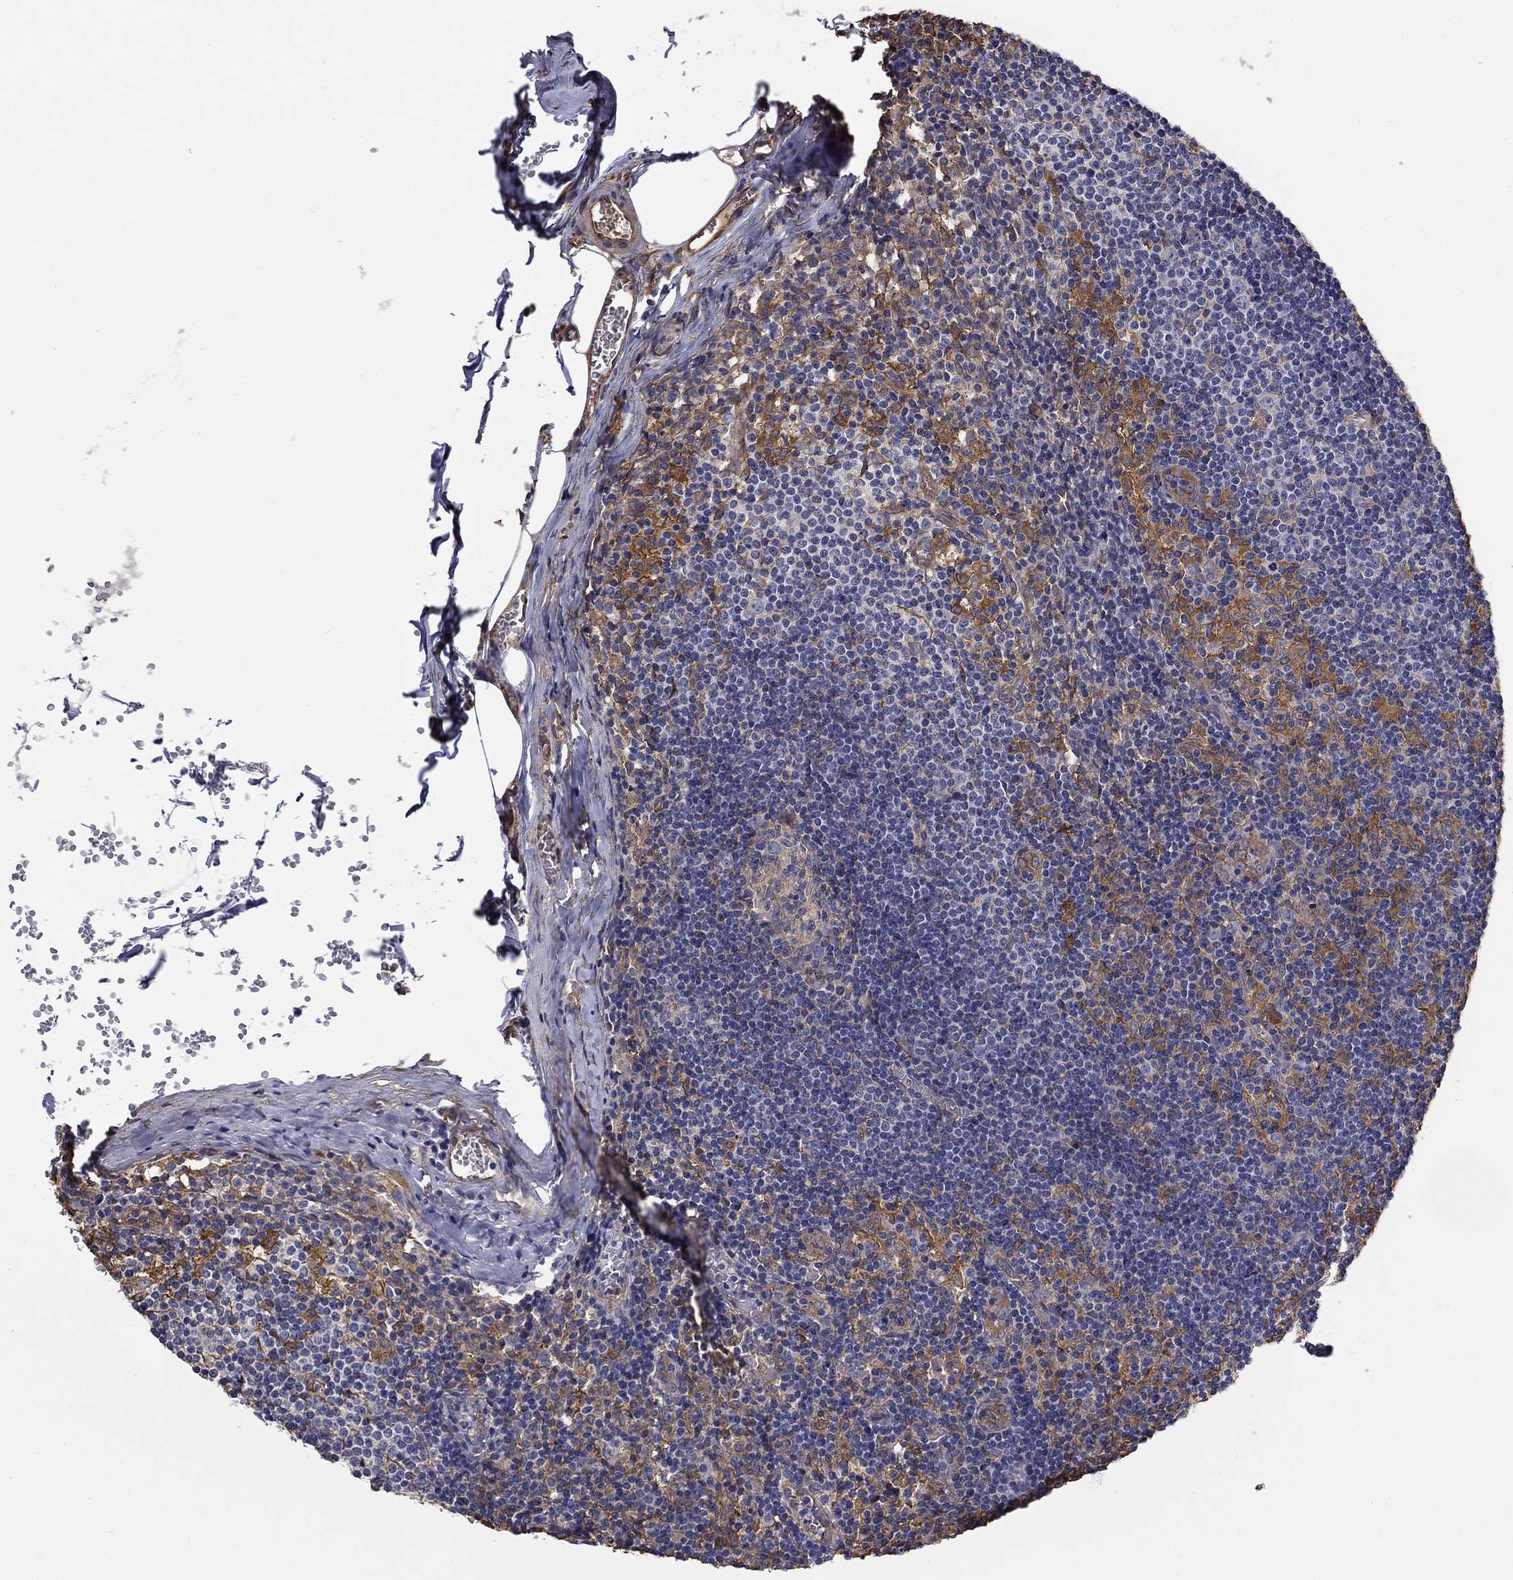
{"staining": {"intensity": "weak", "quantity": "25%-75%", "location": "cytoplasmic/membranous"}, "tissue": "lymph node", "cell_type": "Germinal center cells", "image_type": "normal", "snomed": [{"axis": "morphology", "description": "Normal tissue, NOS"}, {"axis": "topography", "description": "Lymph node"}], "caption": "Weak cytoplasmic/membranous positivity is identified in approximately 25%-75% of germinal center cells in normal lymph node.", "gene": "DPYSL2", "patient": {"sex": "male", "age": 59}}